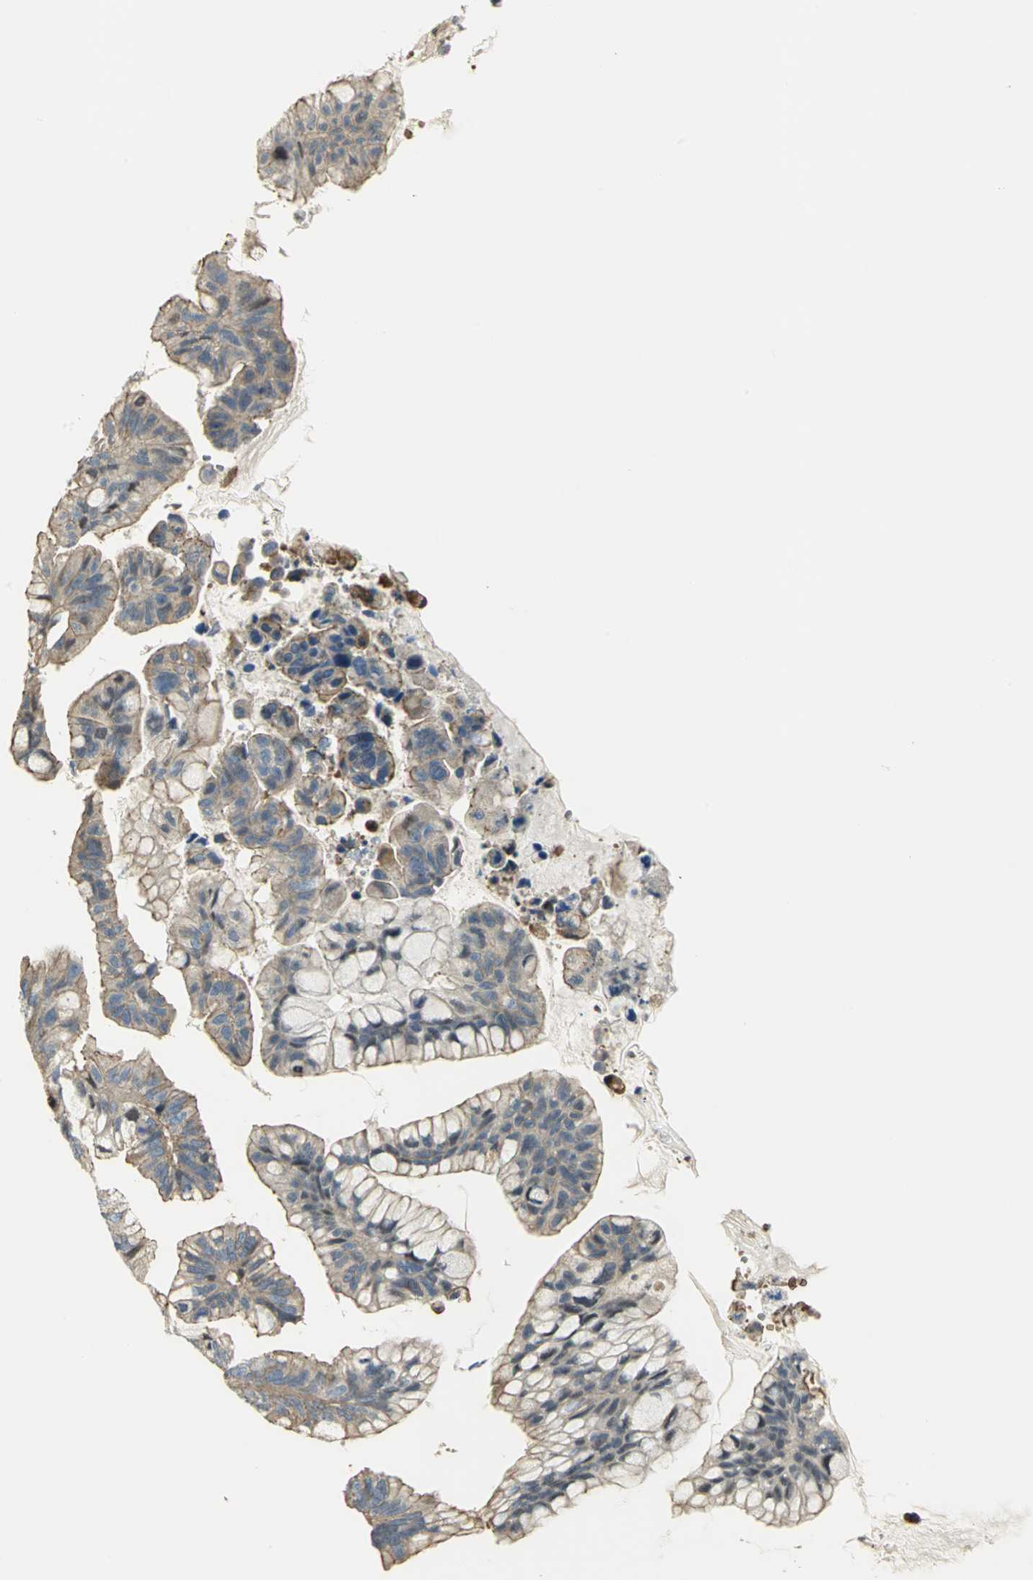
{"staining": {"intensity": "moderate", "quantity": ">75%", "location": "cytoplasmic/membranous"}, "tissue": "ovarian cancer", "cell_type": "Tumor cells", "image_type": "cancer", "snomed": [{"axis": "morphology", "description": "Cystadenocarcinoma, mucinous, NOS"}, {"axis": "topography", "description": "Ovary"}], "caption": "Human ovarian mucinous cystadenocarcinoma stained with a protein marker shows moderate staining in tumor cells.", "gene": "ANK1", "patient": {"sex": "female", "age": 36}}